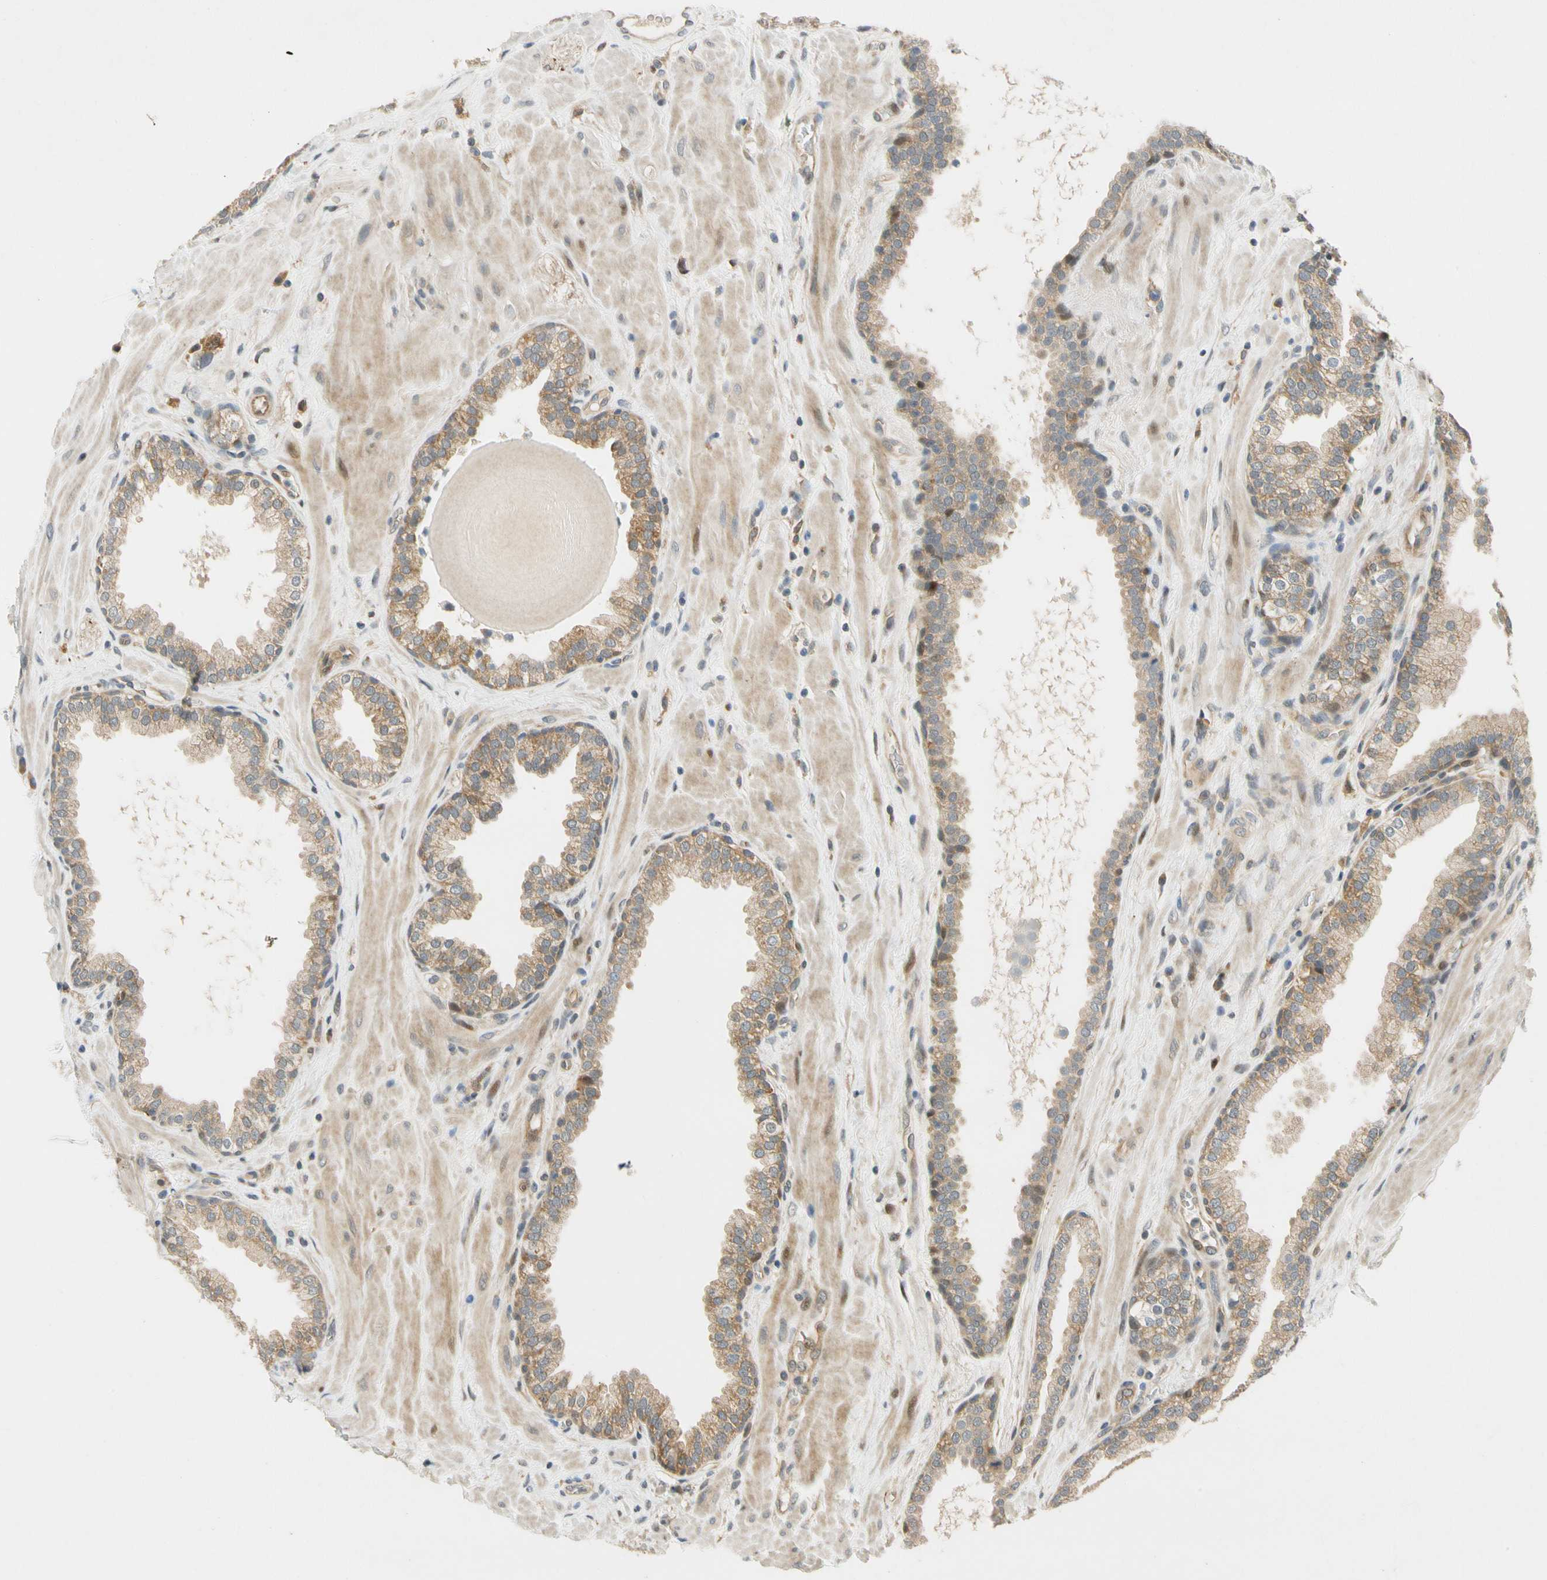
{"staining": {"intensity": "weak", "quantity": ">75%", "location": "cytoplasmic/membranous"}, "tissue": "prostate", "cell_type": "Glandular cells", "image_type": "normal", "snomed": [{"axis": "morphology", "description": "Normal tissue, NOS"}, {"axis": "topography", "description": "Prostate"}], "caption": "Protein expression analysis of benign human prostate reveals weak cytoplasmic/membranous positivity in approximately >75% of glandular cells.", "gene": "GATD1", "patient": {"sex": "male", "age": 51}}